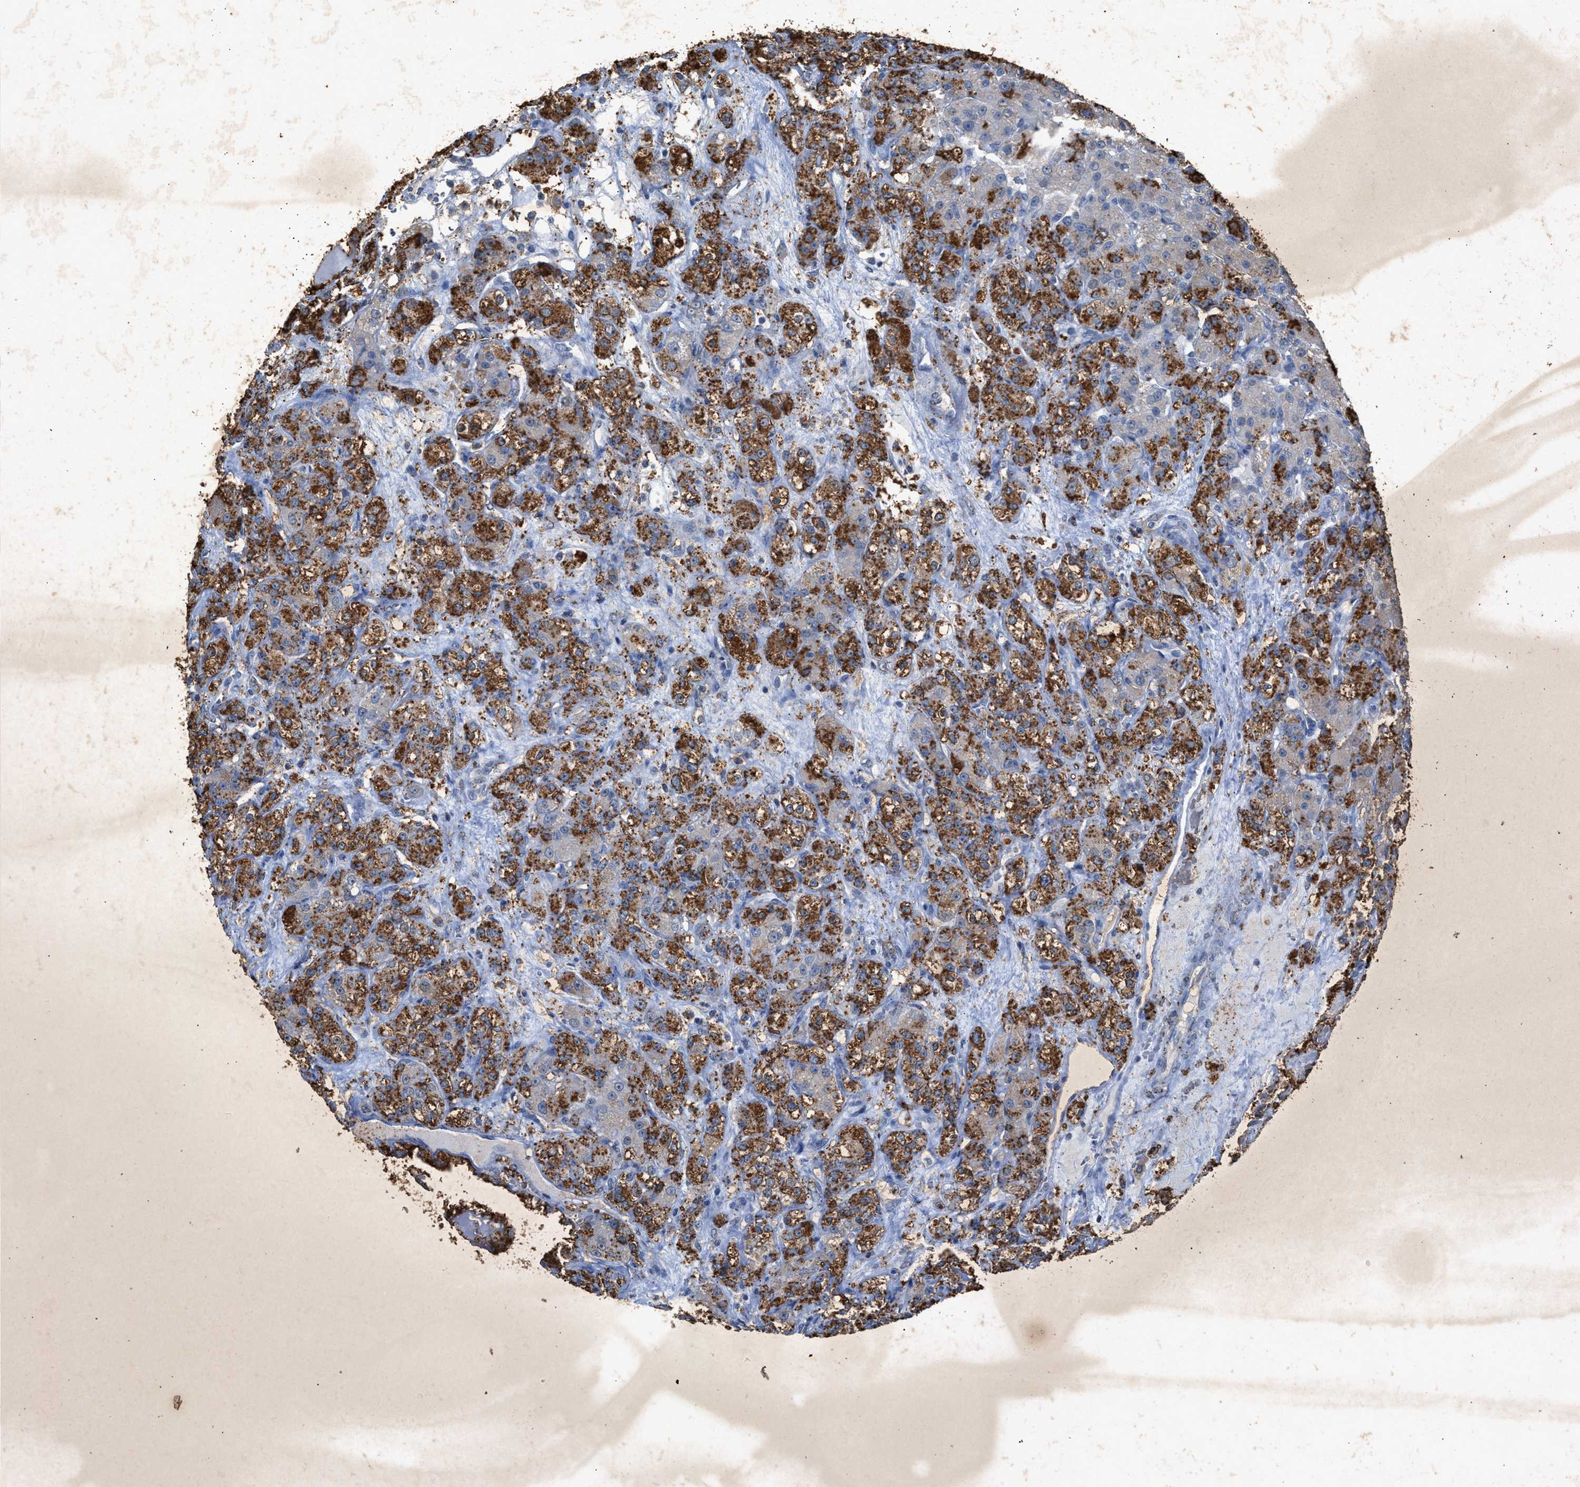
{"staining": {"intensity": "moderate", "quantity": ">75%", "location": "cytoplasmic/membranous"}, "tissue": "renal cancer", "cell_type": "Tumor cells", "image_type": "cancer", "snomed": [{"axis": "morphology", "description": "Normal tissue, NOS"}, {"axis": "morphology", "description": "Adenocarcinoma, NOS"}, {"axis": "topography", "description": "Kidney"}], "caption": "The immunohistochemical stain labels moderate cytoplasmic/membranous staining in tumor cells of renal adenocarcinoma tissue.", "gene": "LTB4R2", "patient": {"sex": "male", "age": 61}}